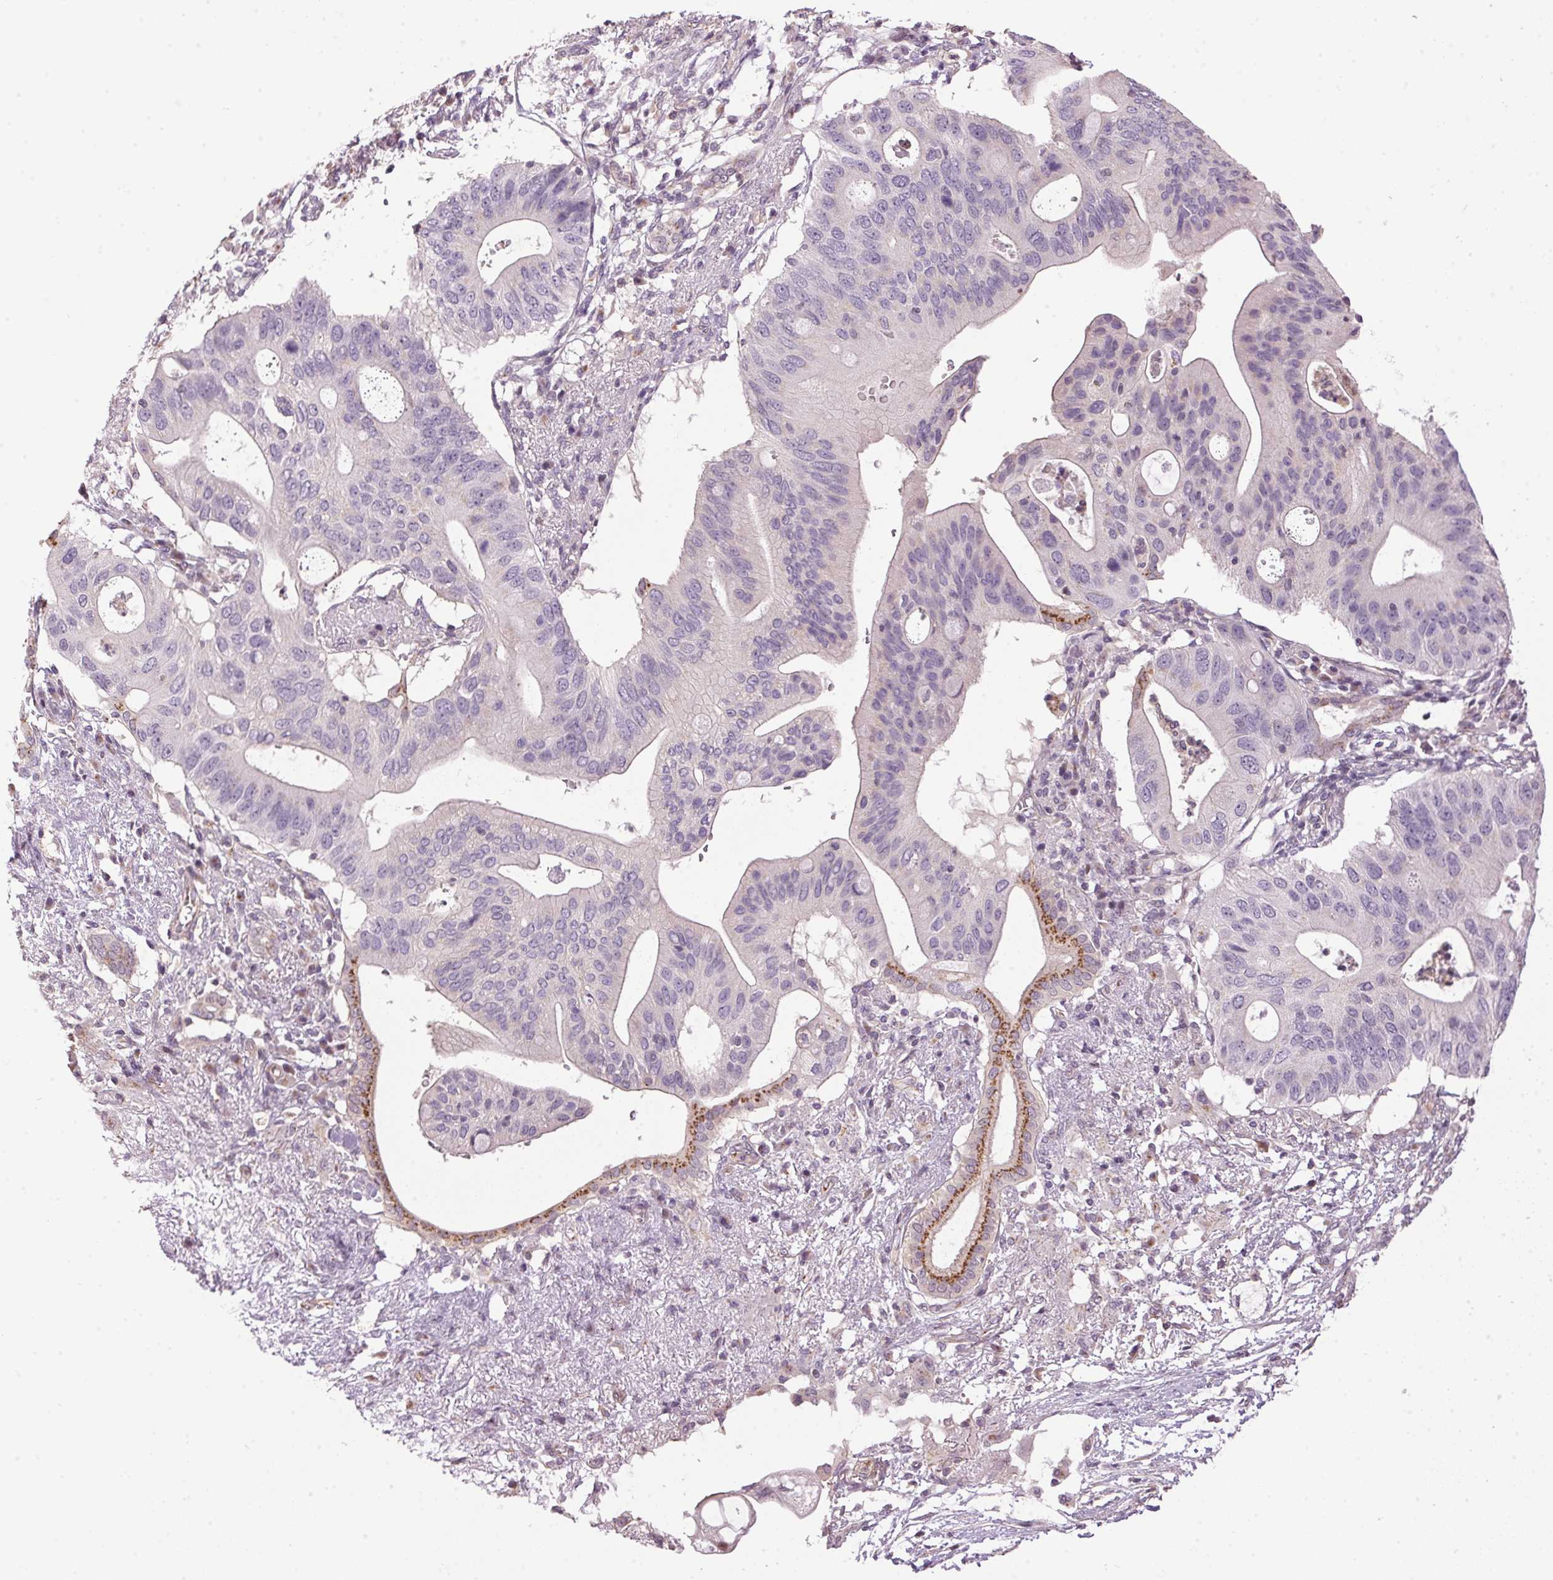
{"staining": {"intensity": "moderate", "quantity": "<25%", "location": "cytoplasmic/membranous"}, "tissue": "pancreatic cancer", "cell_type": "Tumor cells", "image_type": "cancer", "snomed": [{"axis": "morphology", "description": "Adenocarcinoma, NOS"}, {"axis": "topography", "description": "Pancreas"}], "caption": "About <25% of tumor cells in adenocarcinoma (pancreatic) demonstrate moderate cytoplasmic/membranous protein positivity as visualized by brown immunohistochemical staining.", "gene": "GOLPH3", "patient": {"sex": "female", "age": 72}}